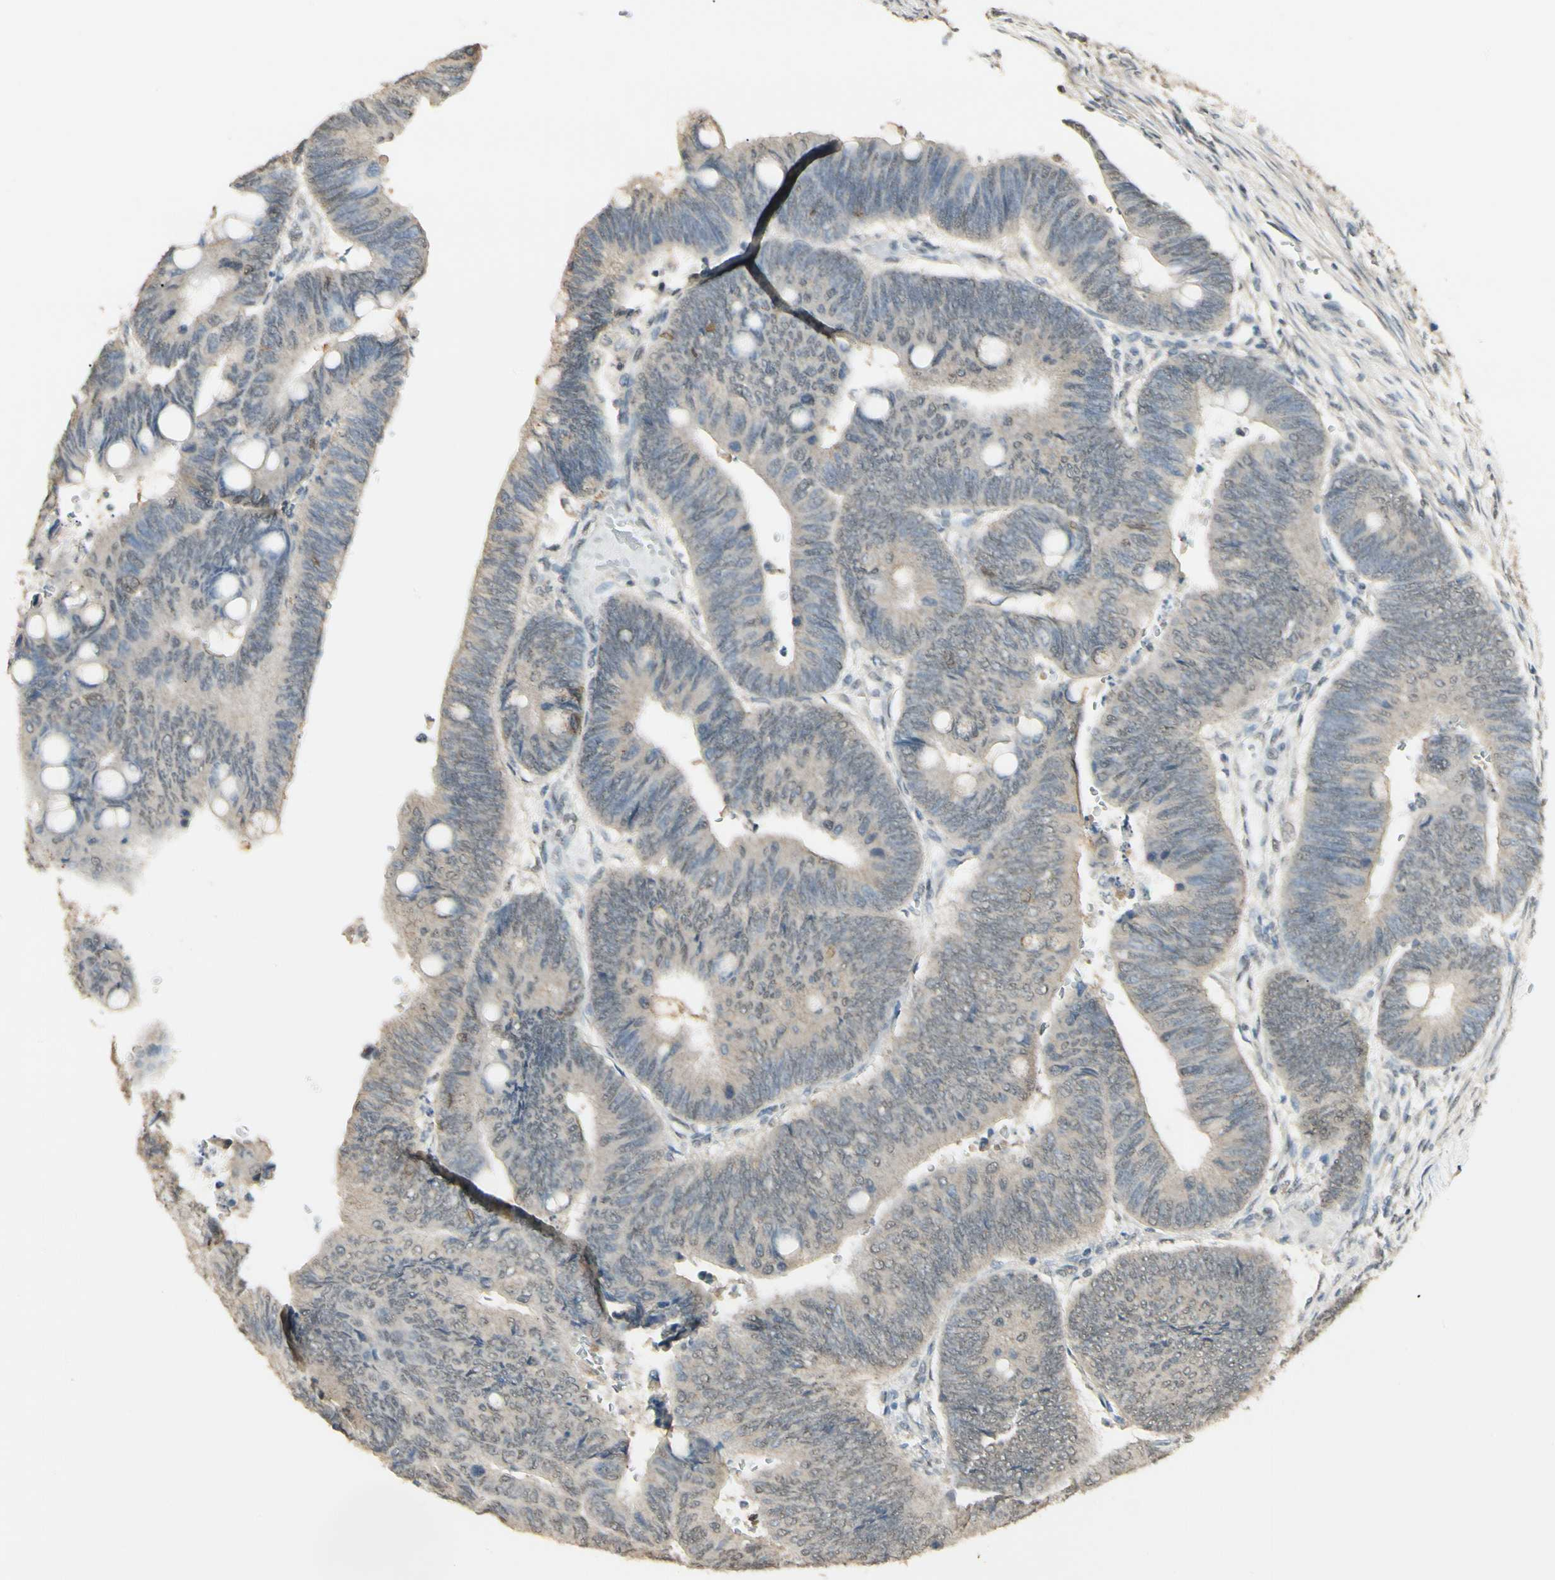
{"staining": {"intensity": "weak", "quantity": ">75%", "location": "cytoplasmic/membranous"}, "tissue": "colorectal cancer", "cell_type": "Tumor cells", "image_type": "cancer", "snomed": [{"axis": "morphology", "description": "Normal tissue, NOS"}, {"axis": "morphology", "description": "Adenocarcinoma, NOS"}, {"axis": "topography", "description": "Rectum"}, {"axis": "topography", "description": "Peripheral nerve tissue"}], "caption": "The histopathology image displays staining of adenocarcinoma (colorectal), revealing weak cytoplasmic/membranous protein expression (brown color) within tumor cells. Ihc stains the protein in brown and the nuclei are stained blue.", "gene": "SGCA", "patient": {"sex": "male", "age": 92}}